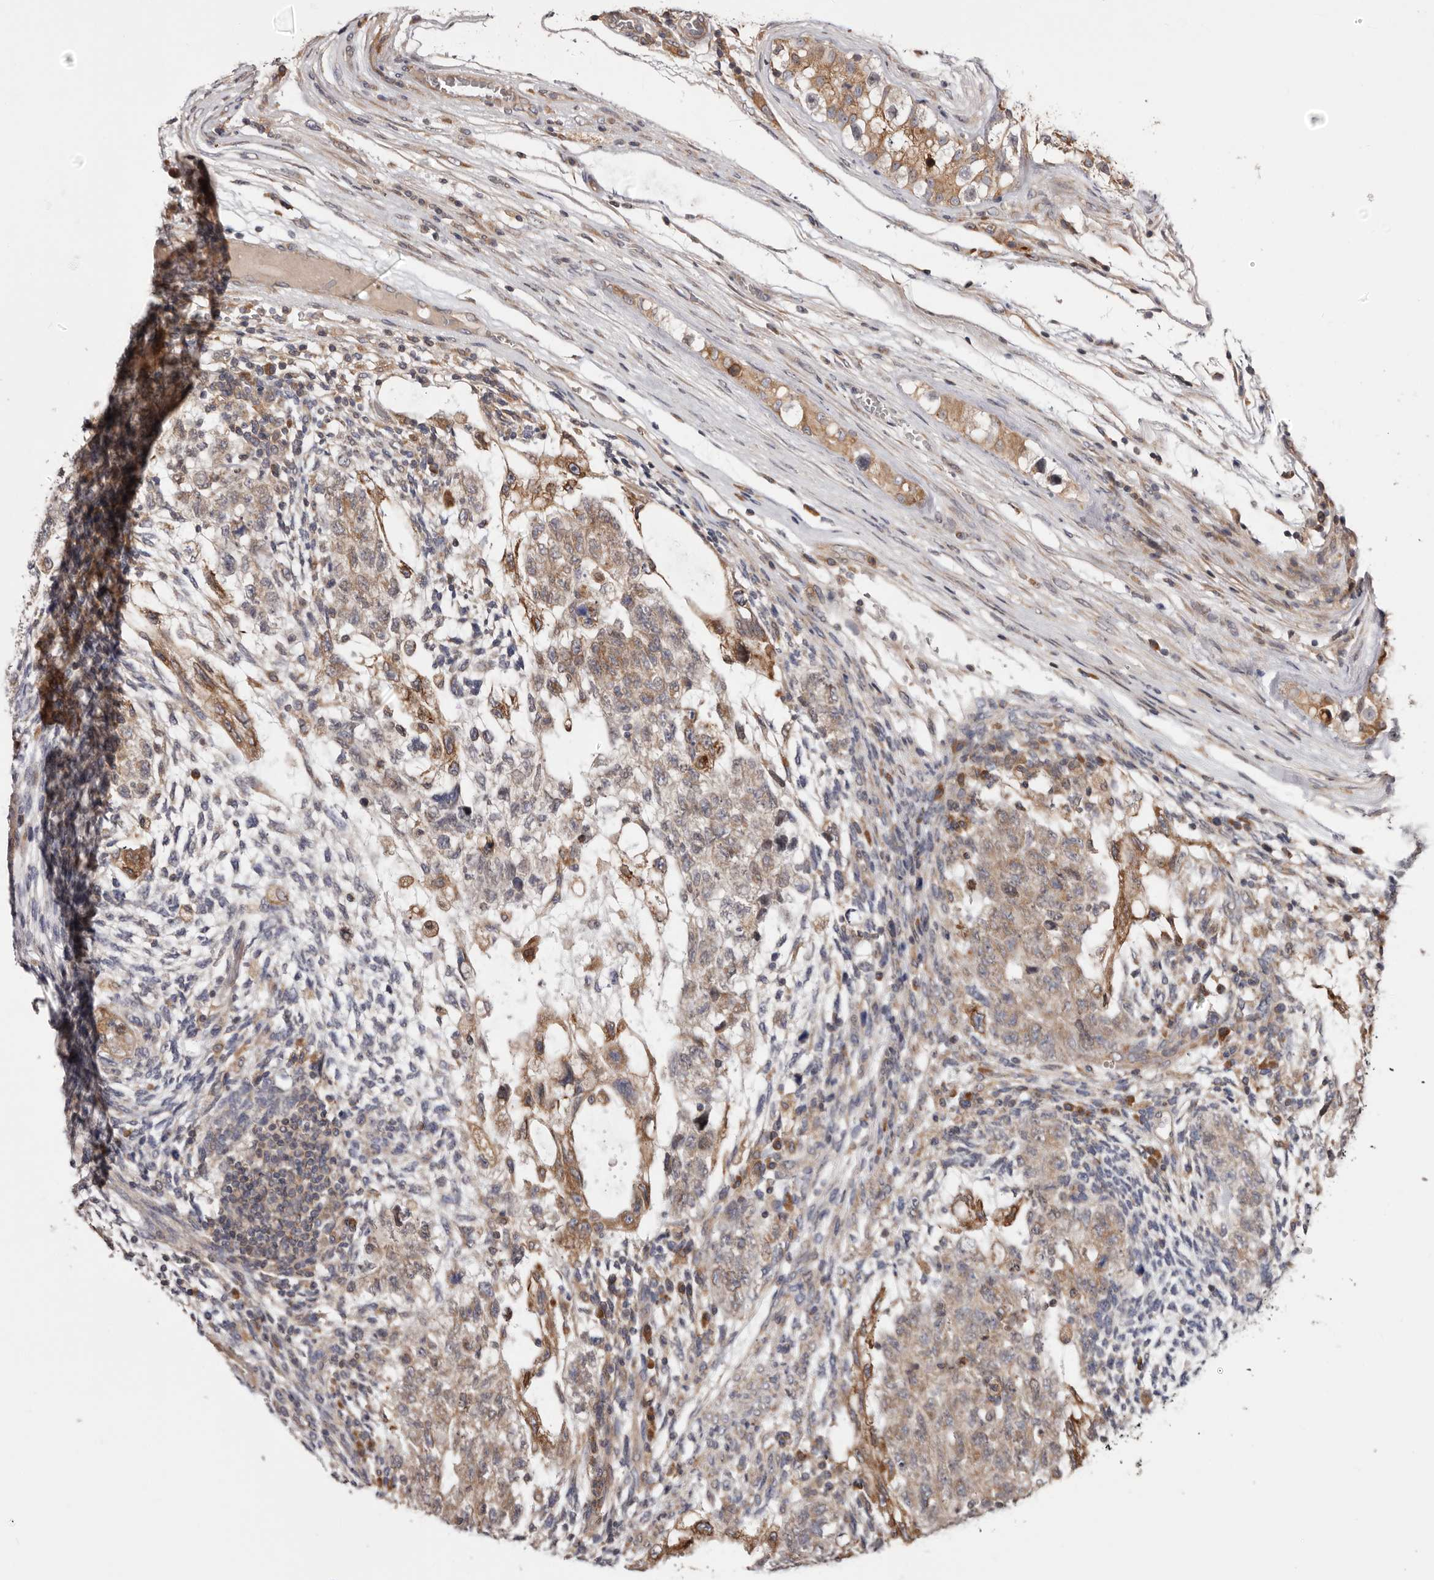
{"staining": {"intensity": "weak", "quantity": "25%-75%", "location": "cytoplasmic/membranous"}, "tissue": "testis cancer", "cell_type": "Tumor cells", "image_type": "cancer", "snomed": [{"axis": "morphology", "description": "Normal tissue, NOS"}, {"axis": "morphology", "description": "Carcinoma, Embryonal, NOS"}, {"axis": "topography", "description": "Testis"}], "caption": "A low amount of weak cytoplasmic/membranous staining is seen in approximately 25%-75% of tumor cells in embryonal carcinoma (testis) tissue. (DAB IHC, brown staining for protein, blue staining for nuclei).", "gene": "TMUB1", "patient": {"sex": "male", "age": 36}}